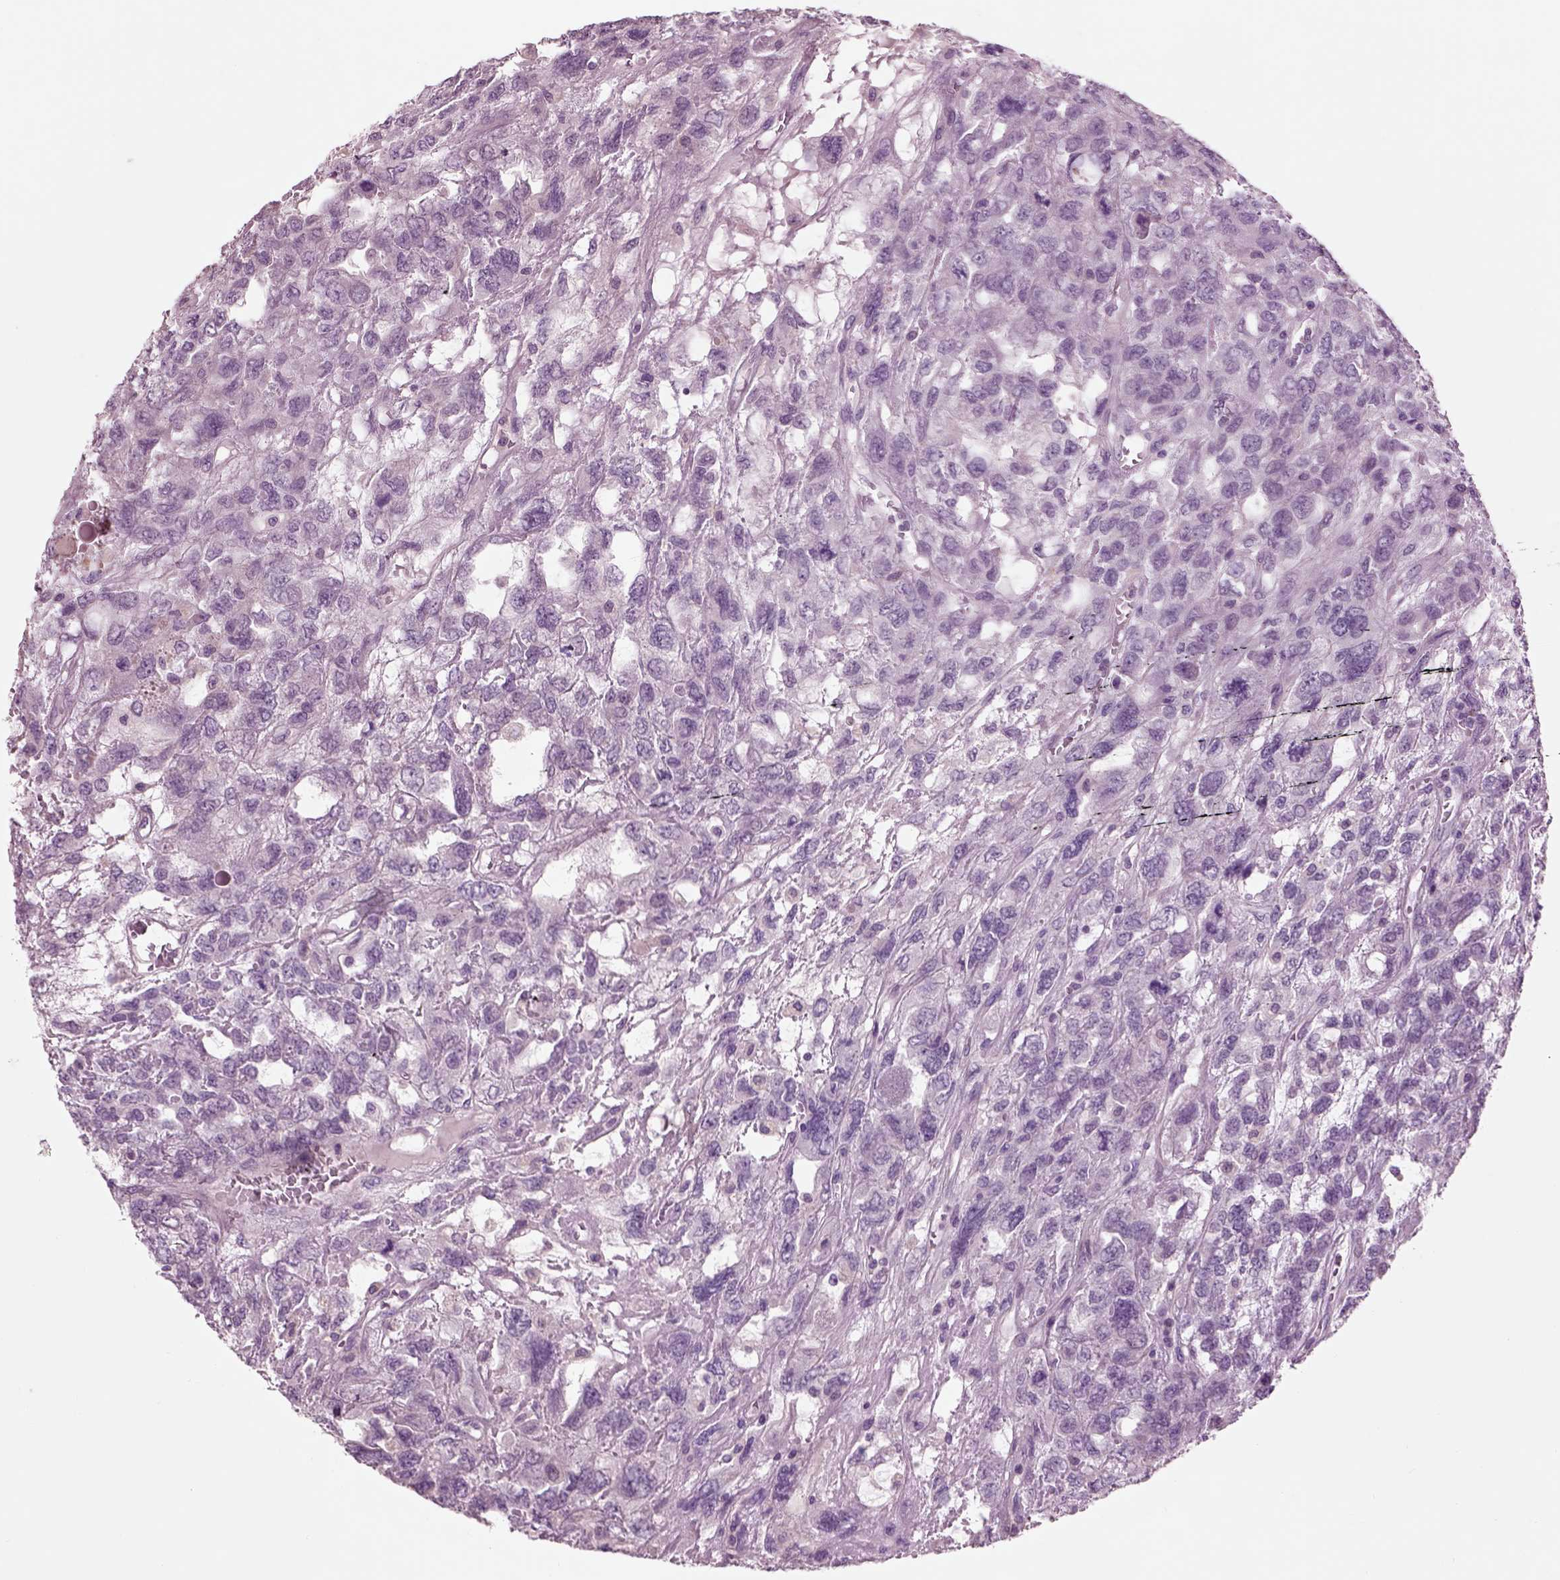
{"staining": {"intensity": "negative", "quantity": "none", "location": "none"}, "tissue": "testis cancer", "cell_type": "Tumor cells", "image_type": "cancer", "snomed": [{"axis": "morphology", "description": "Seminoma, NOS"}, {"axis": "topography", "description": "Testis"}], "caption": "The photomicrograph displays no staining of tumor cells in testis seminoma. (Stains: DAB (3,3'-diaminobenzidine) immunohistochemistry (IHC) with hematoxylin counter stain, Microscopy: brightfield microscopy at high magnification).", "gene": "CHGB", "patient": {"sex": "male", "age": 52}}